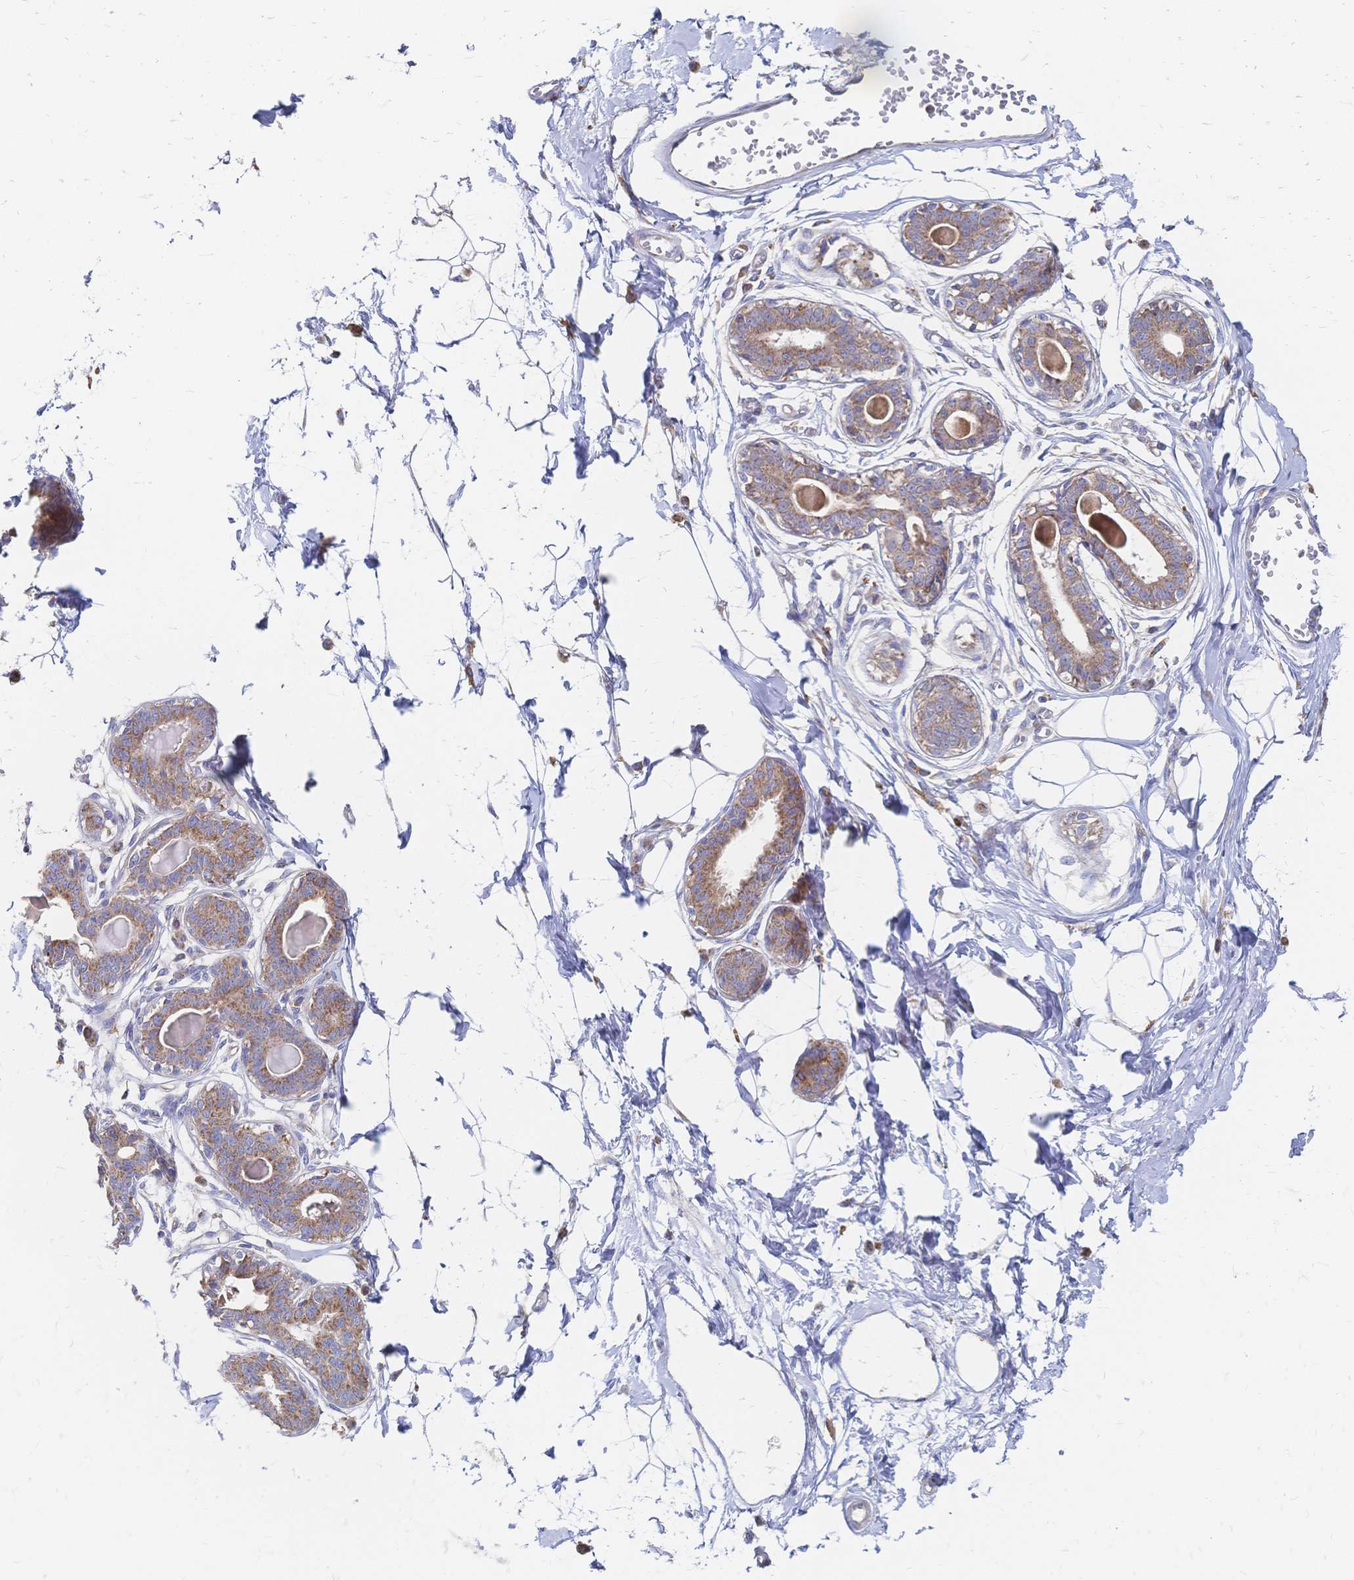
{"staining": {"intensity": "negative", "quantity": "none", "location": "none"}, "tissue": "breast", "cell_type": "Adipocytes", "image_type": "normal", "snomed": [{"axis": "morphology", "description": "Normal tissue, NOS"}, {"axis": "topography", "description": "Breast"}], "caption": "High power microscopy image of an immunohistochemistry micrograph of normal breast, revealing no significant expression in adipocytes.", "gene": "SORBS1", "patient": {"sex": "female", "age": 45}}